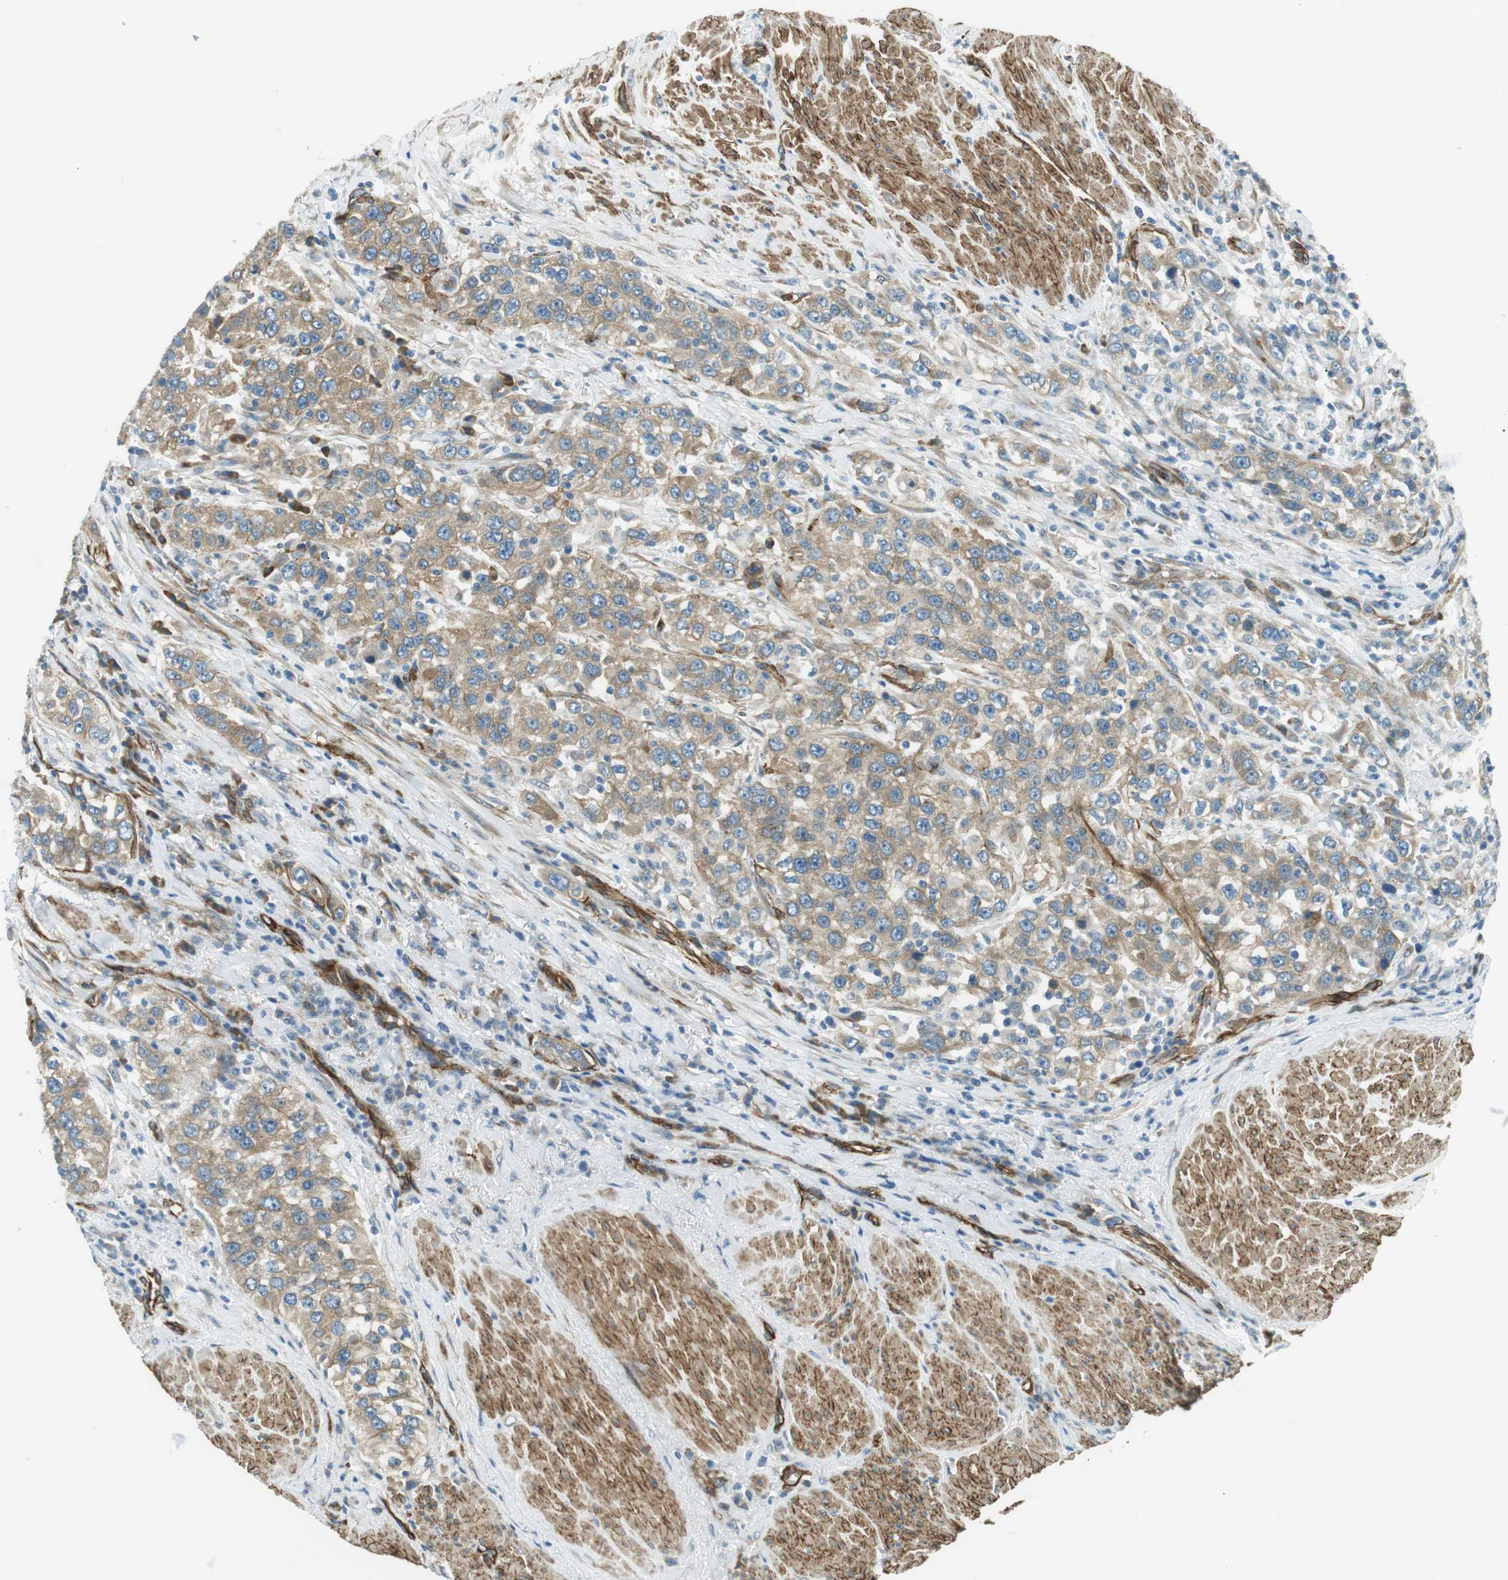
{"staining": {"intensity": "moderate", "quantity": ">75%", "location": "cytoplasmic/membranous"}, "tissue": "urothelial cancer", "cell_type": "Tumor cells", "image_type": "cancer", "snomed": [{"axis": "morphology", "description": "Urothelial carcinoma, High grade"}, {"axis": "topography", "description": "Urinary bladder"}], "caption": "This is a histology image of immunohistochemistry (IHC) staining of urothelial carcinoma (high-grade), which shows moderate positivity in the cytoplasmic/membranous of tumor cells.", "gene": "ODR4", "patient": {"sex": "female", "age": 80}}